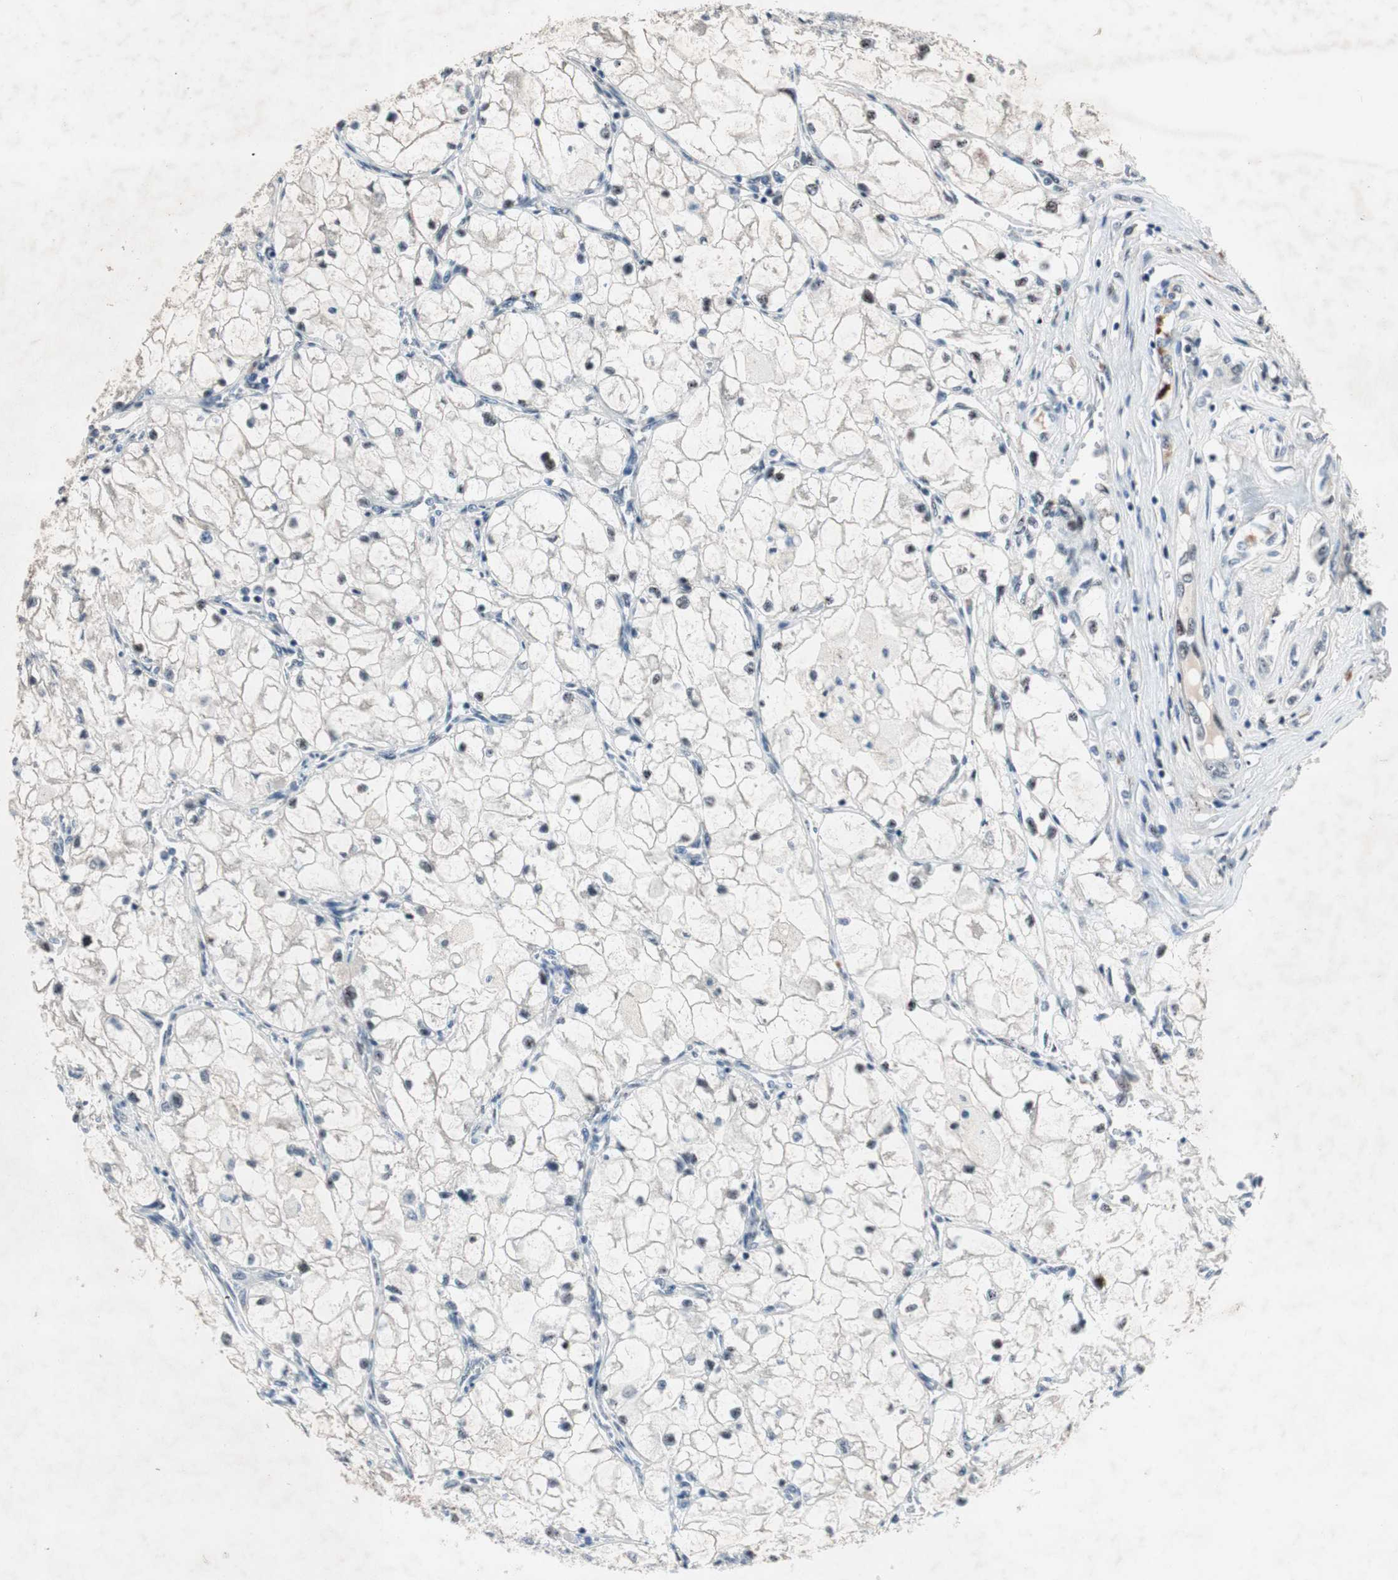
{"staining": {"intensity": "negative", "quantity": "none", "location": "none"}, "tissue": "renal cancer", "cell_type": "Tumor cells", "image_type": "cancer", "snomed": [{"axis": "morphology", "description": "Adenocarcinoma, NOS"}, {"axis": "topography", "description": "Kidney"}], "caption": "A micrograph of human adenocarcinoma (renal) is negative for staining in tumor cells. (DAB (3,3'-diaminobenzidine) immunohistochemistry, high magnification).", "gene": "SOX7", "patient": {"sex": "female", "age": 70}}